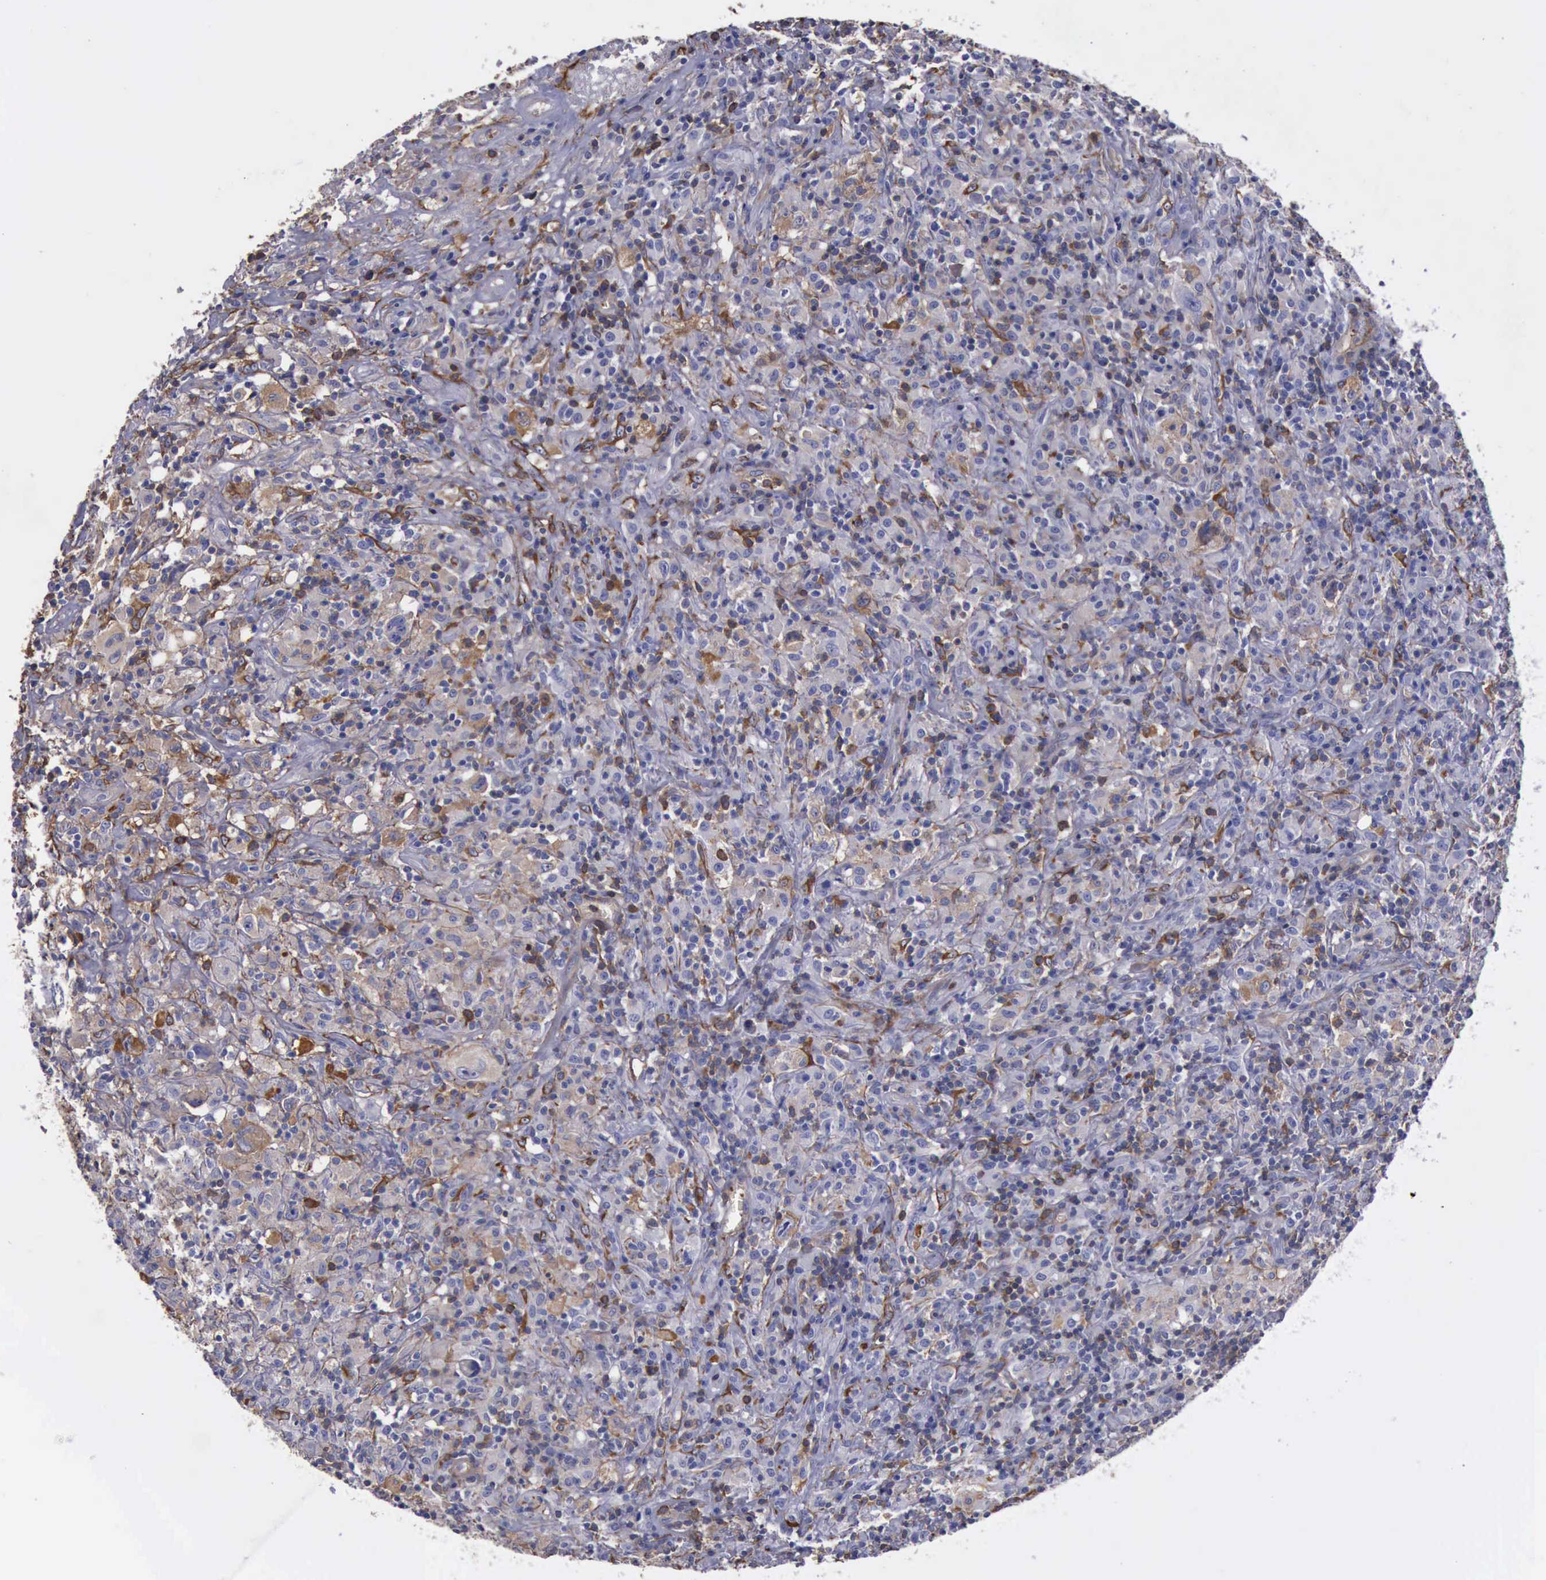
{"staining": {"intensity": "strong", "quantity": "25%-75%", "location": "cytoplasmic/membranous"}, "tissue": "lymphoma", "cell_type": "Tumor cells", "image_type": "cancer", "snomed": [{"axis": "morphology", "description": "Hodgkin's disease, NOS"}, {"axis": "topography", "description": "Lymph node"}], "caption": "Immunohistochemistry (DAB (3,3'-diaminobenzidine)) staining of lymphoma reveals strong cytoplasmic/membranous protein expression in about 25%-75% of tumor cells.", "gene": "FLNA", "patient": {"sex": "male", "age": 46}}